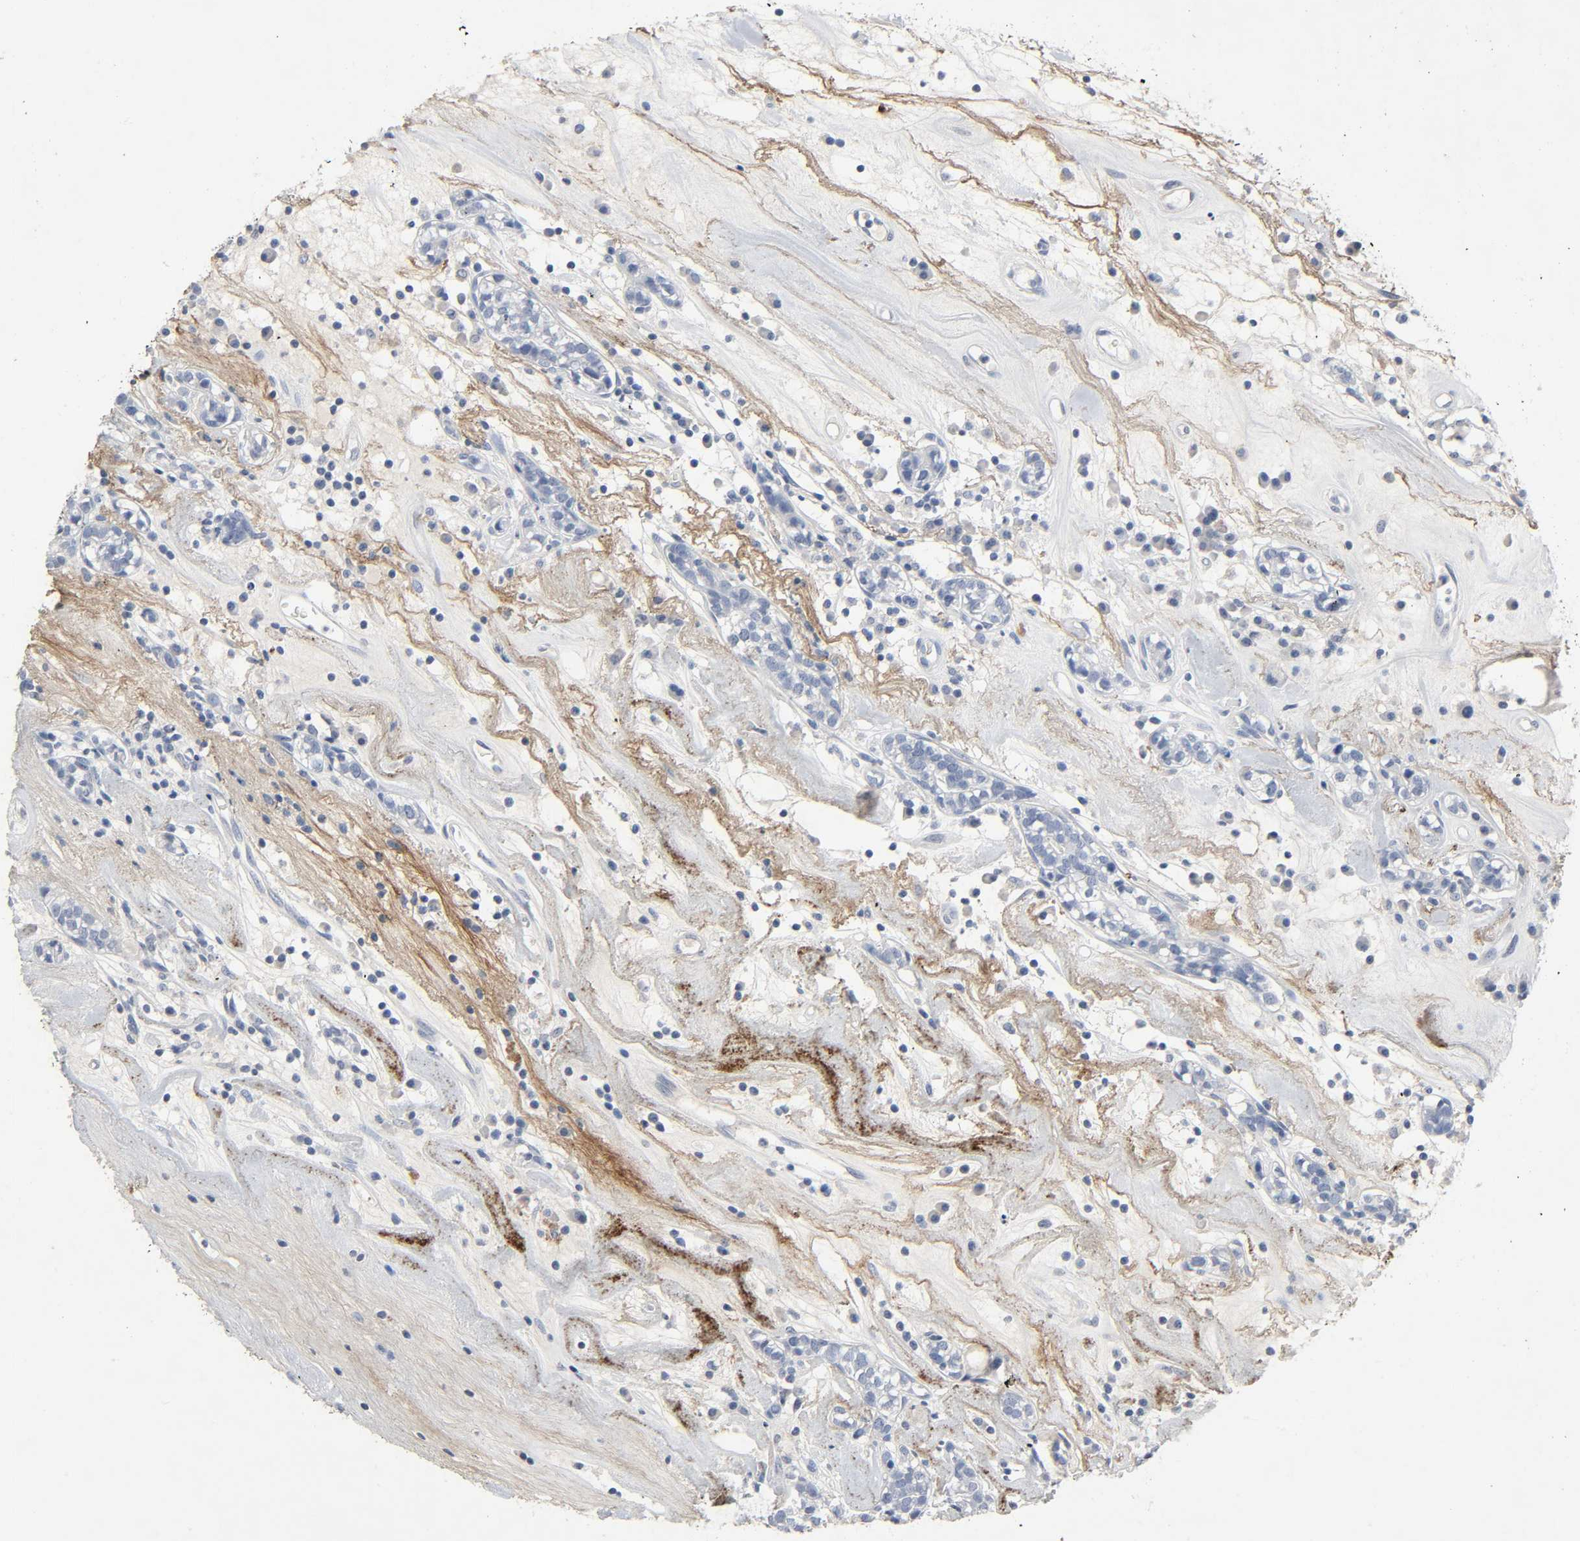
{"staining": {"intensity": "negative", "quantity": "none", "location": "none"}, "tissue": "head and neck cancer", "cell_type": "Tumor cells", "image_type": "cancer", "snomed": [{"axis": "morphology", "description": "Adenocarcinoma, NOS"}, {"axis": "topography", "description": "Salivary gland"}, {"axis": "topography", "description": "Head-Neck"}], "caption": "Adenocarcinoma (head and neck) was stained to show a protein in brown. There is no significant staining in tumor cells.", "gene": "FBLN5", "patient": {"sex": "female", "age": 65}}